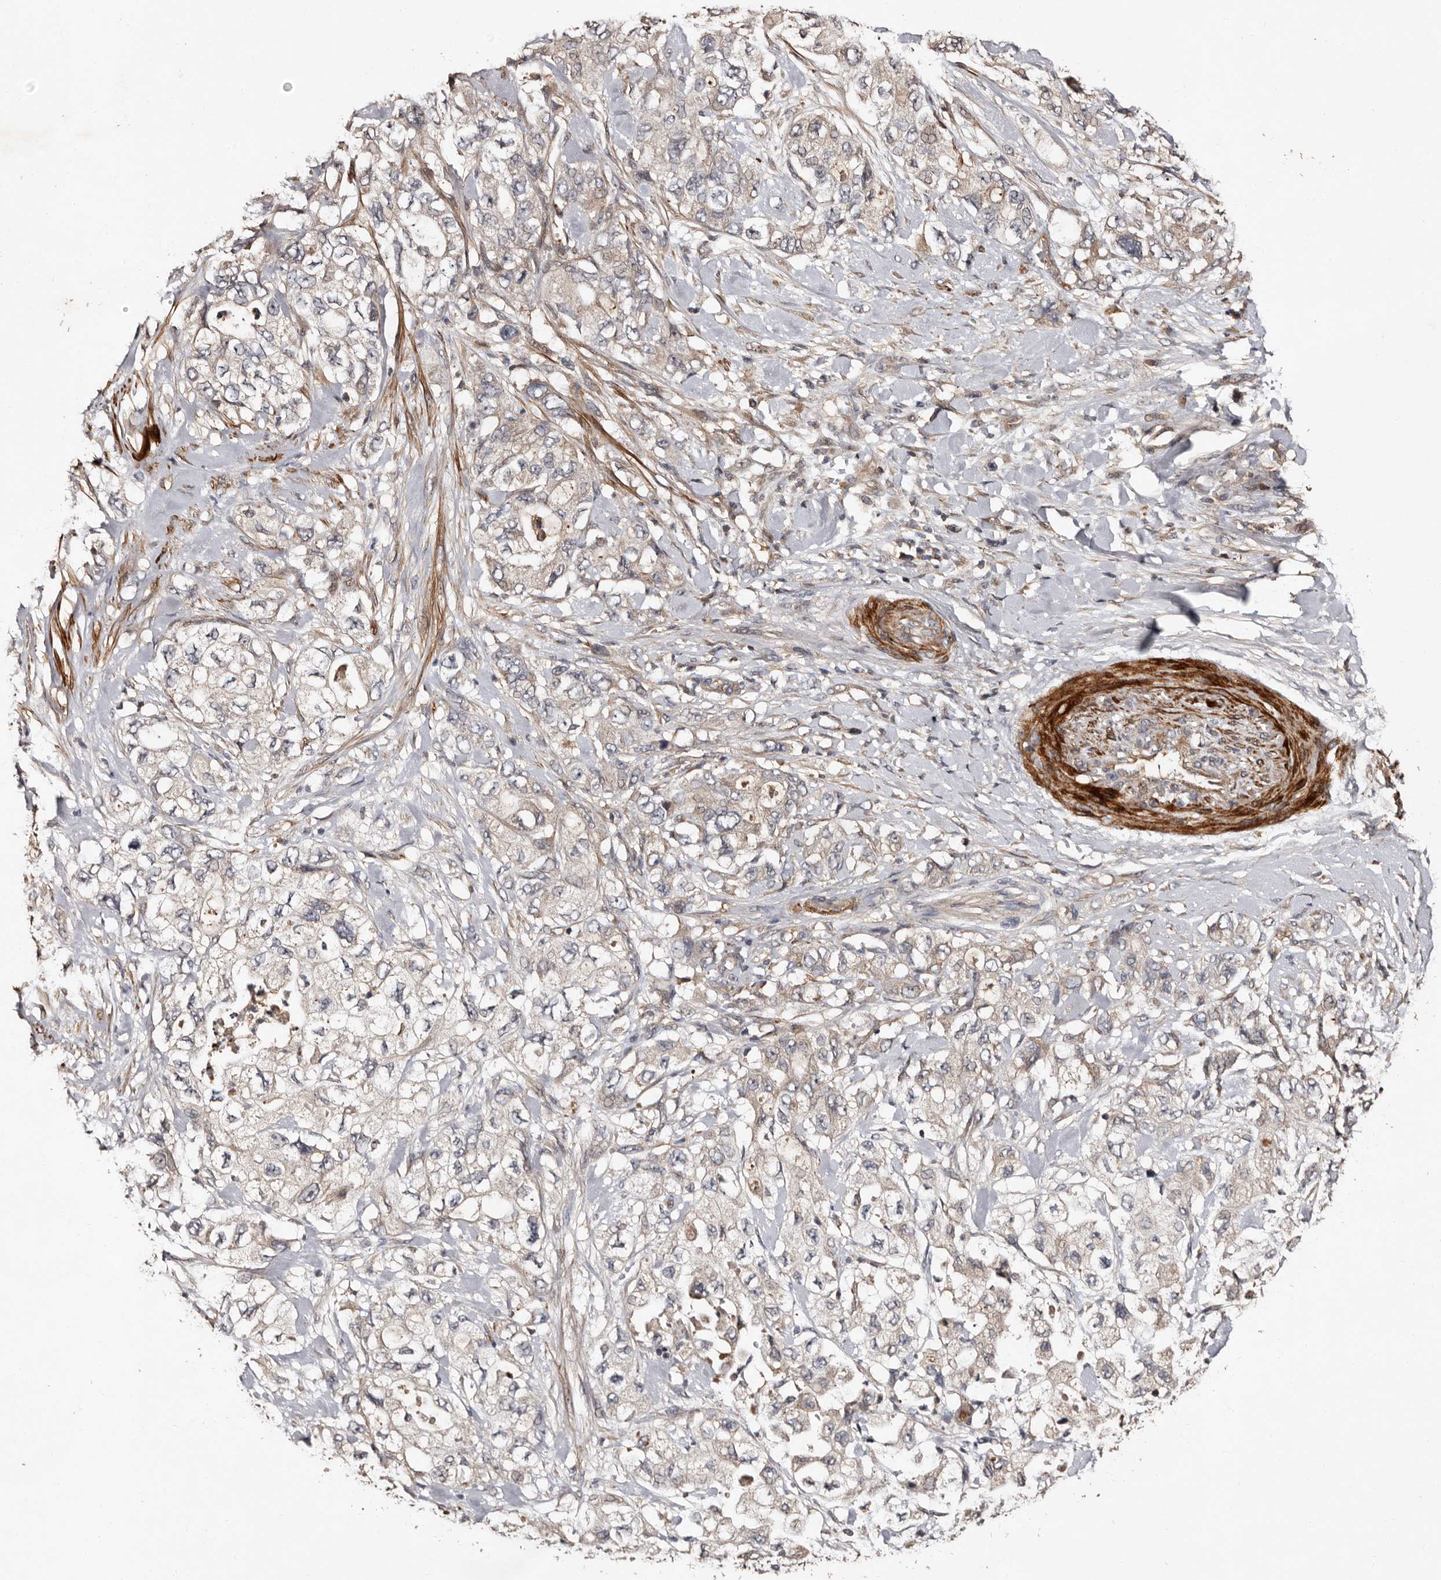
{"staining": {"intensity": "weak", "quantity": "<25%", "location": "cytoplasmic/membranous"}, "tissue": "pancreatic cancer", "cell_type": "Tumor cells", "image_type": "cancer", "snomed": [{"axis": "morphology", "description": "Adenocarcinoma, NOS"}, {"axis": "topography", "description": "Pancreas"}], "caption": "Tumor cells show no significant positivity in adenocarcinoma (pancreatic).", "gene": "PRKD3", "patient": {"sex": "female", "age": 73}}